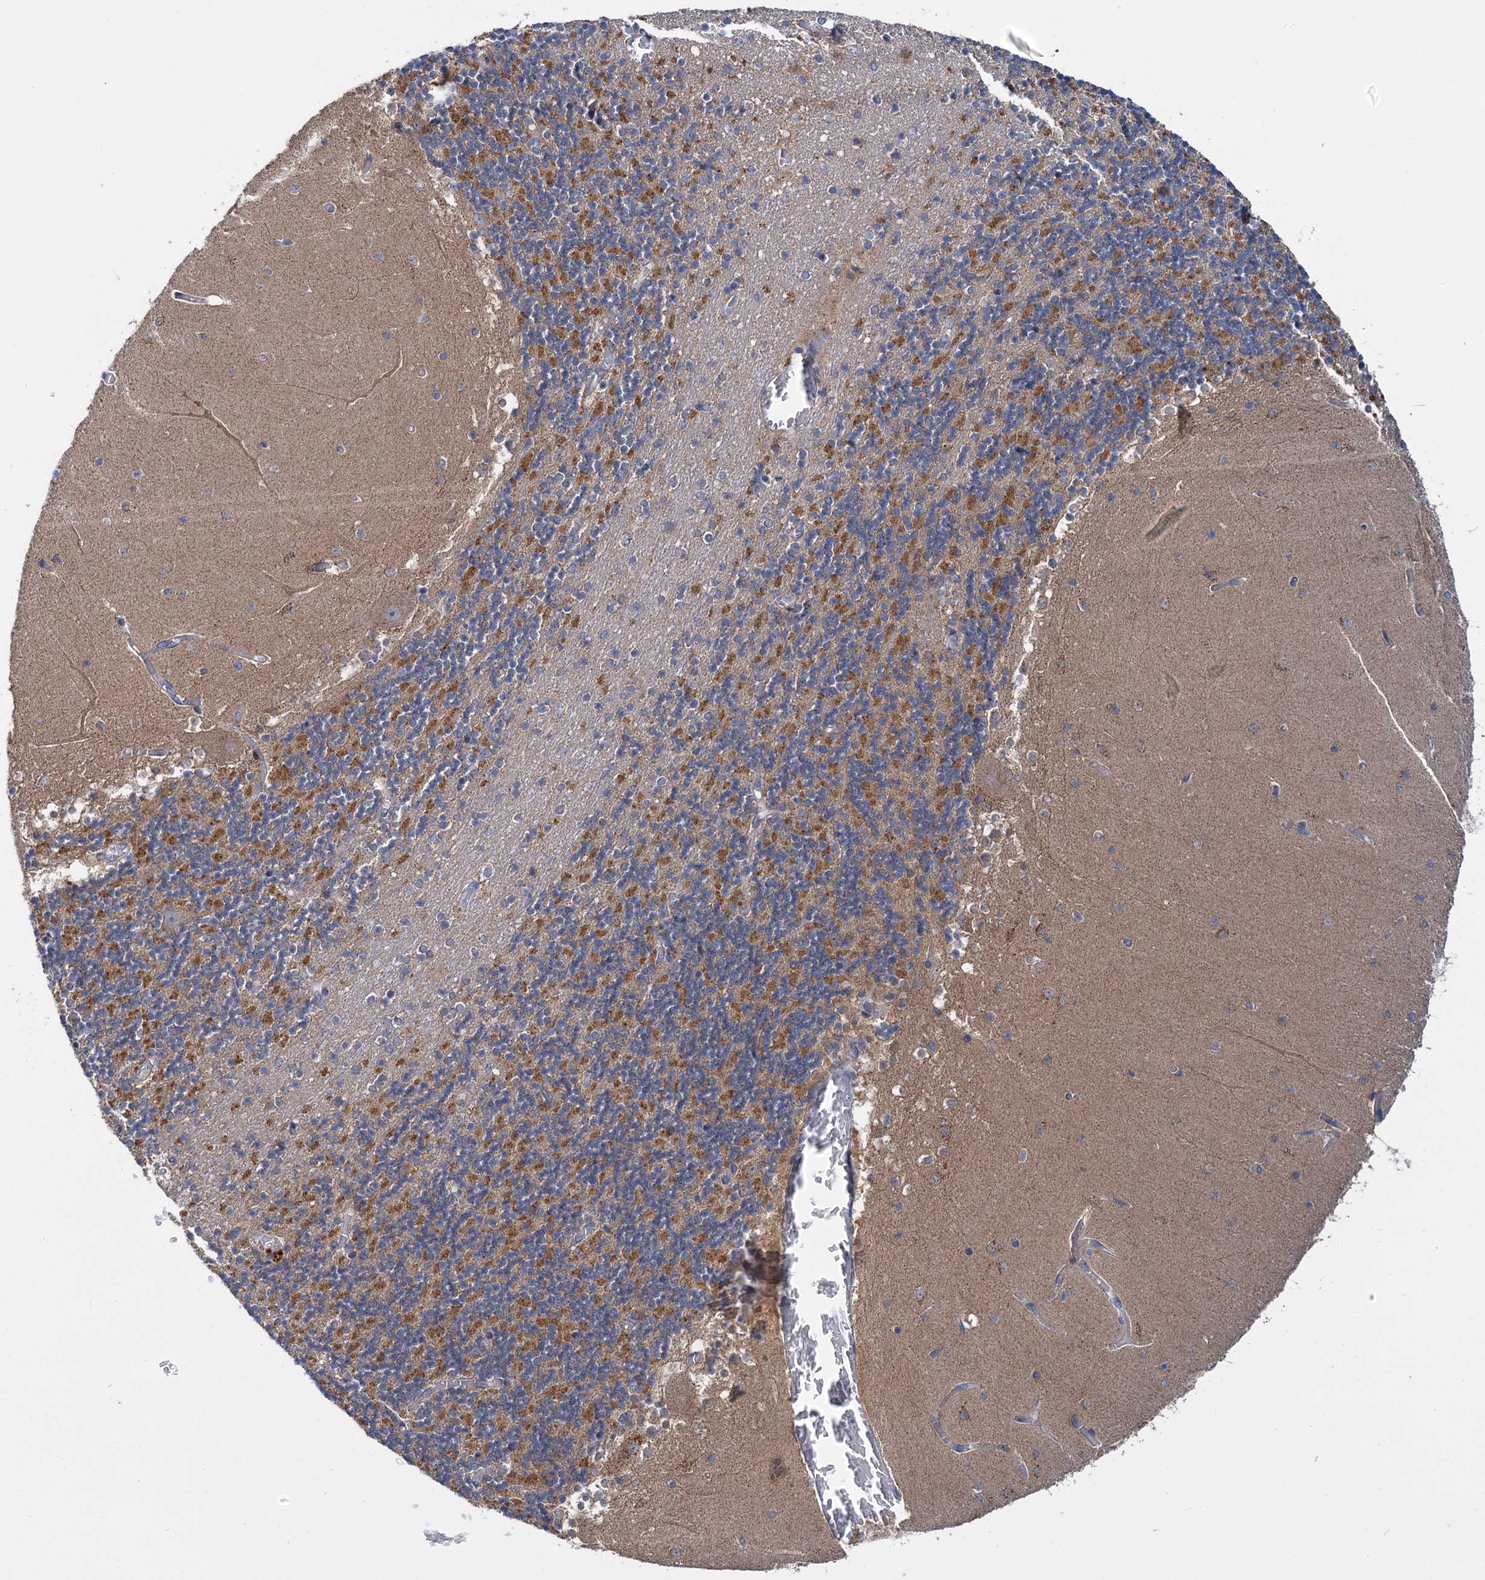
{"staining": {"intensity": "moderate", "quantity": "<25%", "location": "cytoplasmic/membranous"}, "tissue": "cerebellum", "cell_type": "Cells in granular layer", "image_type": "normal", "snomed": [{"axis": "morphology", "description": "Normal tissue, NOS"}, {"axis": "topography", "description": "Cerebellum"}], "caption": "A brown stain labels moderate cytoplasmic/membranous positivity of a protein in cells in granular layer of normal cerebellum. Immunohistochemistry stains the protein of interest in brown and the nuclei are stained blue.", "gene": "DYNC2H1", "patient": {"sex": "female", "age": 28}}